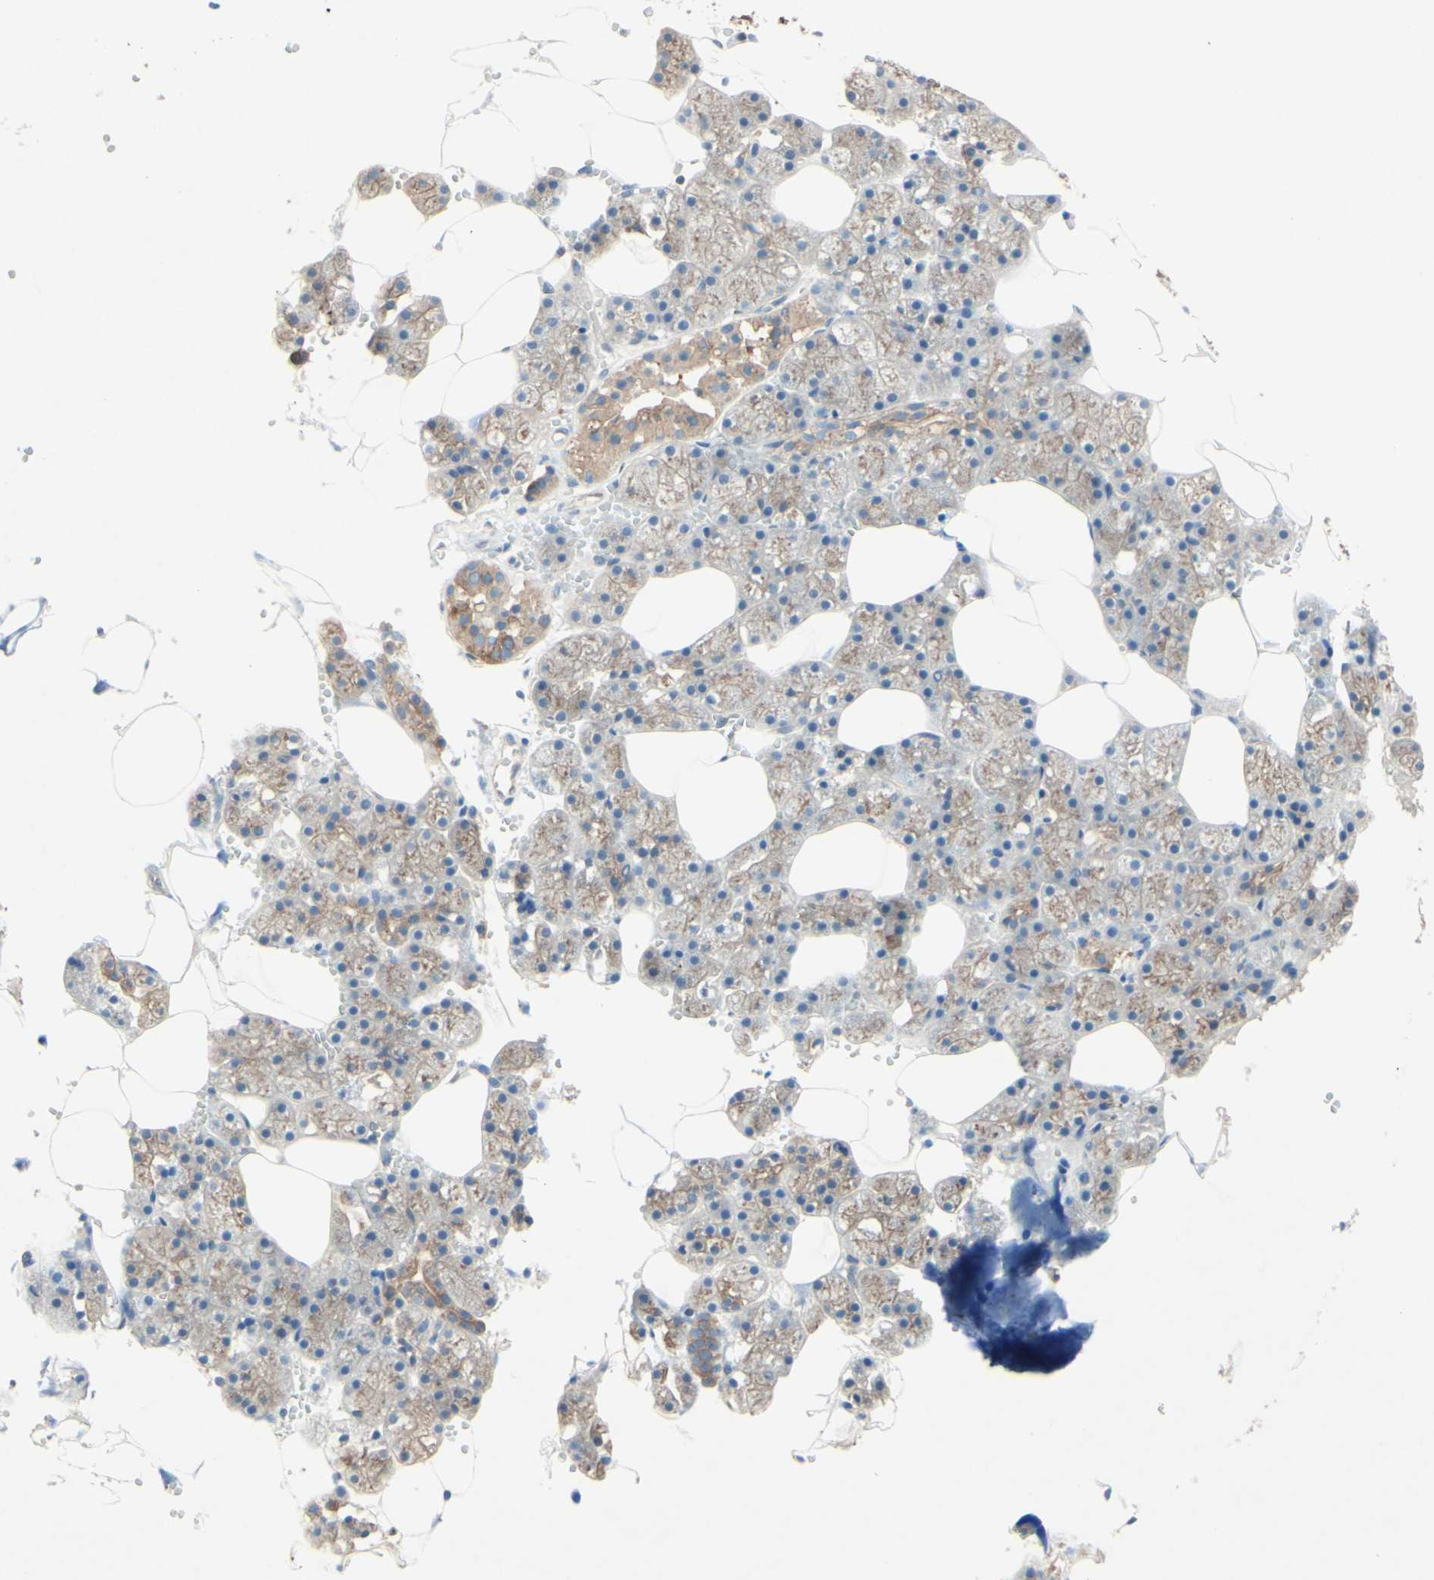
{"staining": {"intensity": "weak", "quantity": ">75%", "location": "cytoplasmic/membranous"}, "tissue": "salivary gland", "cell_type": "Glandular cells", "image_type": "normal", "snomed": [{"axis": "morphology", "description": "Normal tissue, NOS"}, {"axis": "topography", "description": "Salivary gland"}], "caption": "Immunohistochemical staining of unremarkable human salivary gland shows >75% levels of weak cytoplasmic/membranous protein positivity in approximately >75% of glandular cells. (DAB IHC with brightfield microscopy, high magnification).", "gene": "MTM1", "patient": {"sex": "male", "age": 62}}